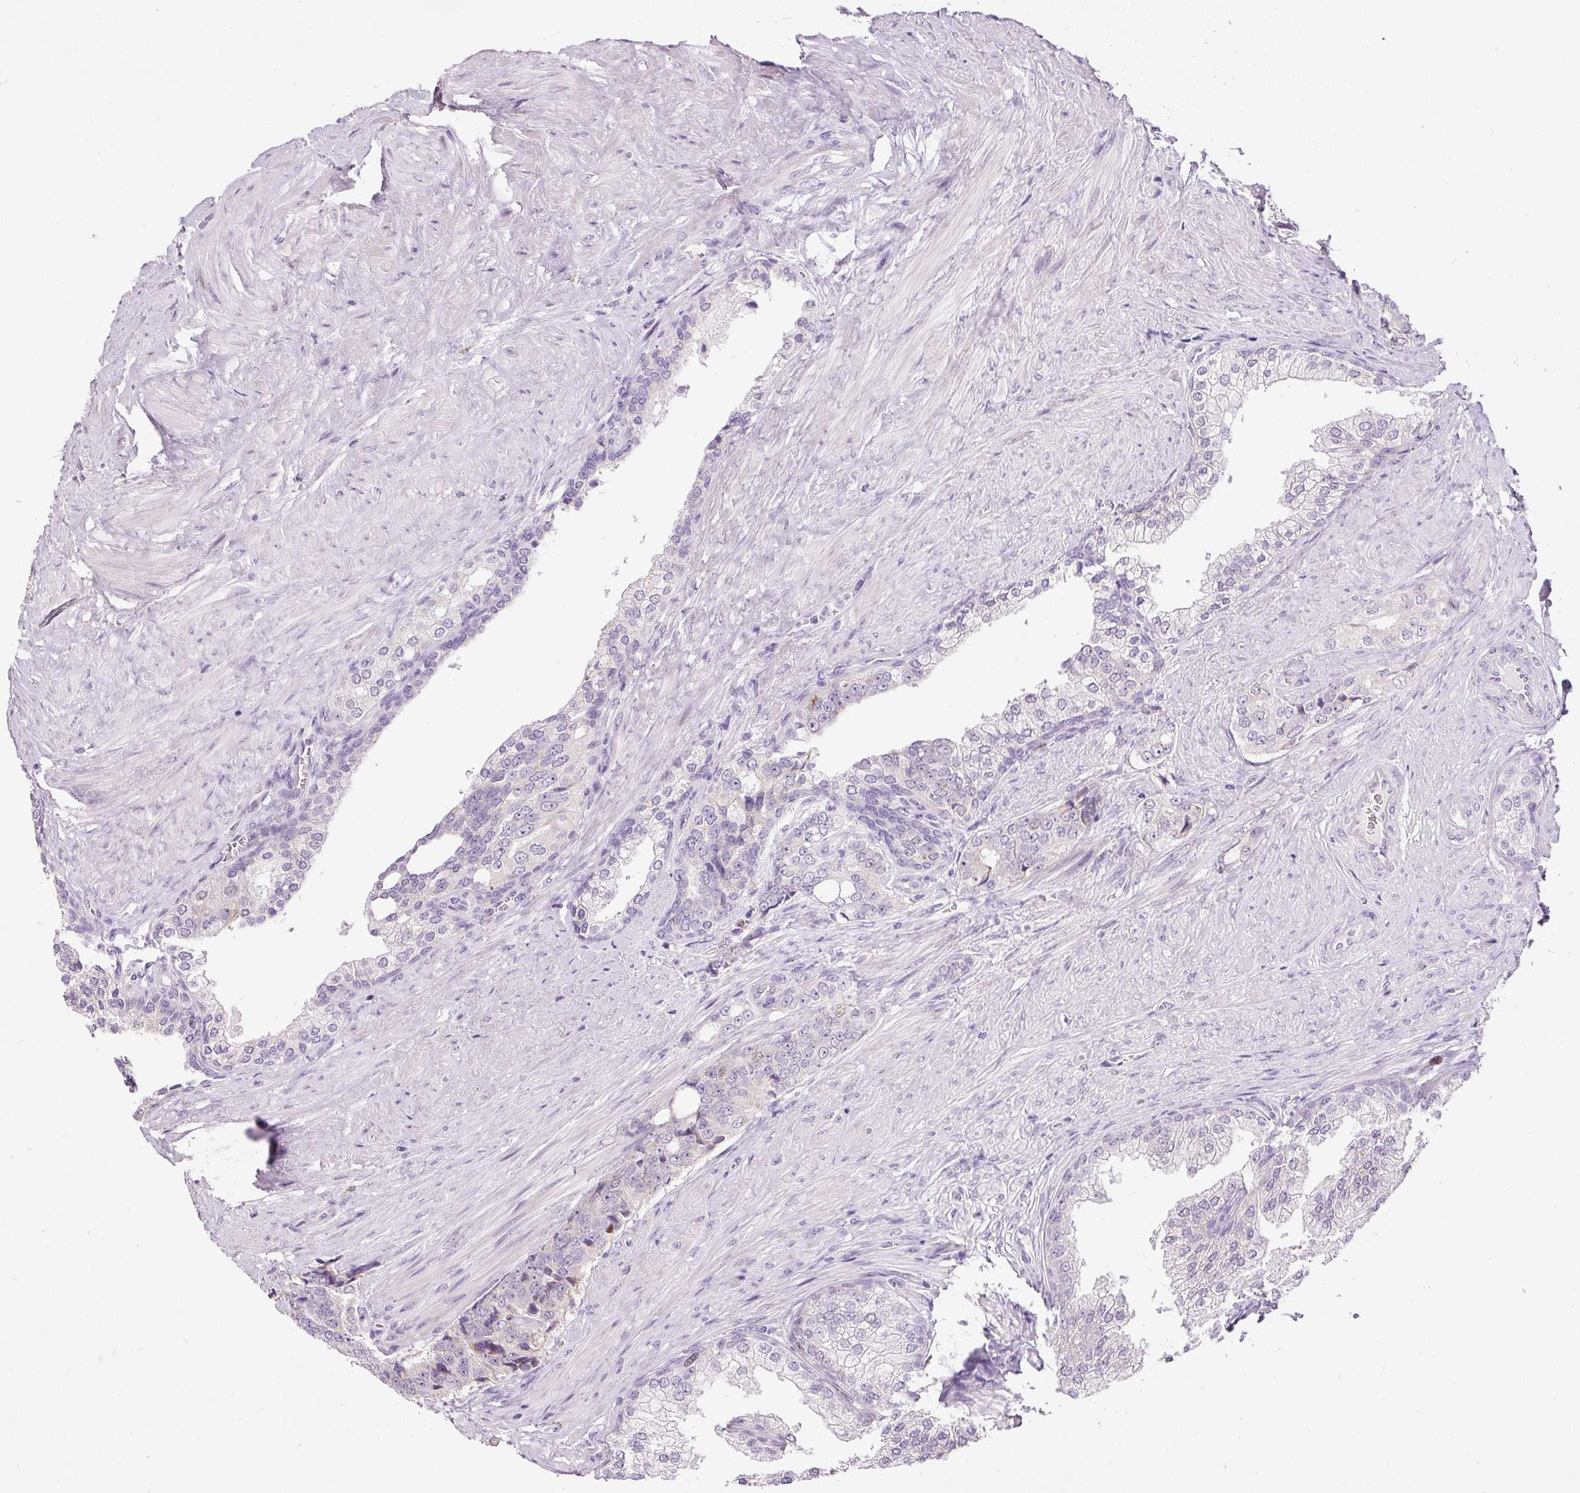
{"staining": {"intensity": "negative", "quantity": "none", "location": "none"}, "tissue": "prostate cancer", "cell_type": "Tumor cells", "image_type": "cancer", "snomed": [{"axis": "morphology", "description": "Adenocarcinoma, High grade"}, {"axis": "topography", "description": "Prostate"}], "caption": "Adenocarcinoma (high-grade) (prostate) was stained to show a protein in brown. There is no significant expression in tumor cells. (Stains: DAB IHC with hematoxylin counter stain, Microscopy: brightfield microscopy at high magnification).", "gene": "KPNA2", "patient": {"sex": "male", "age": 67}}